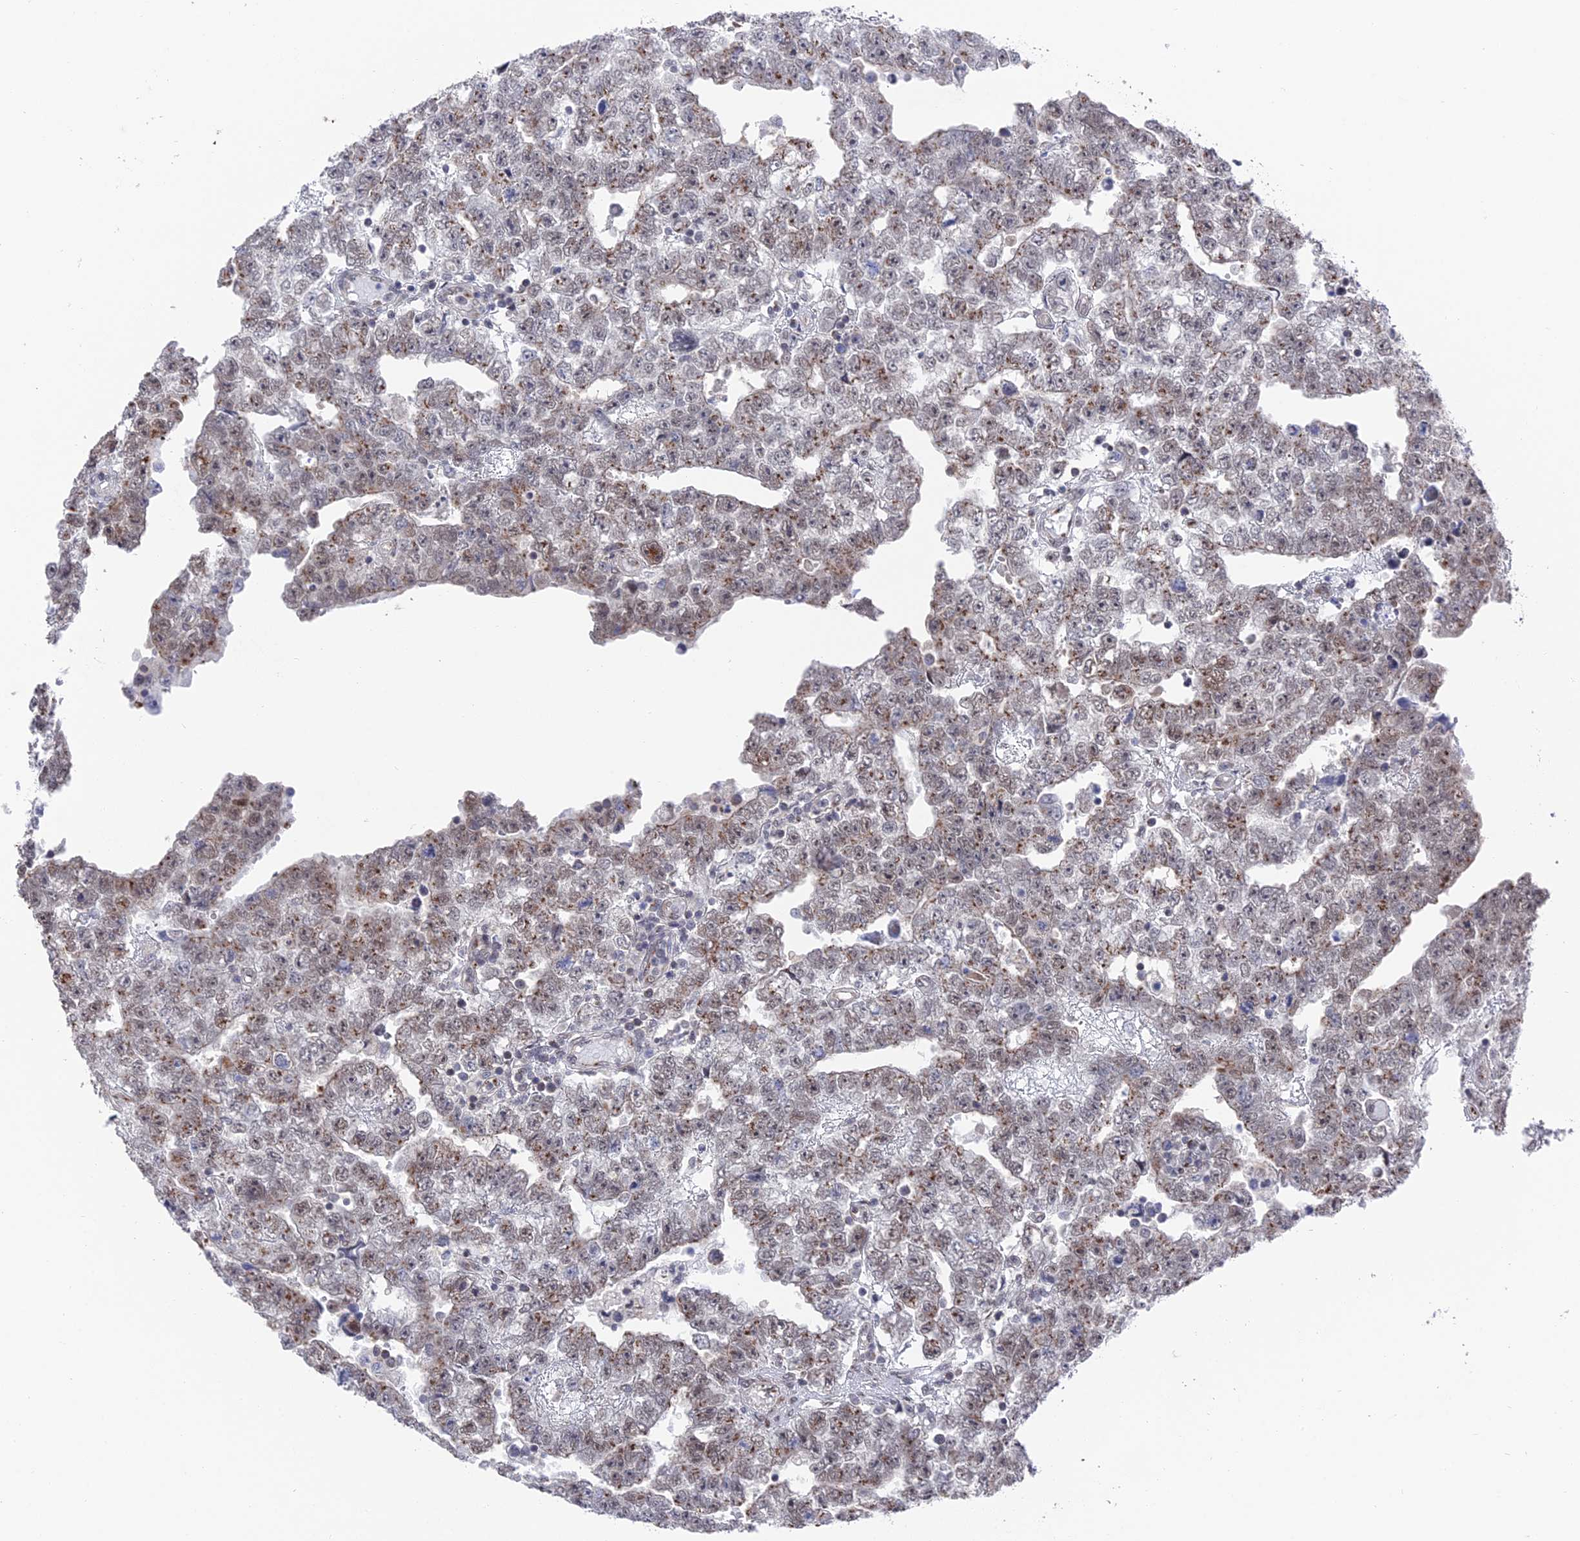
{"staining": {"intensity": "moderate", "quantity": "25%-75%", "location": "cytoplasmic/membranous"}, "tissue": "testis cancer", "cell_type": "Tumor cells", "image_type": "cancer", "snomed": [{"axis": "morphology", "description": "Carcinoma, Embryonal, NOS"}, {"axis": "topography", "description": "Testis"}], "caption": "High-magnification brightfield microscopy of embryonal carcinoma (testis) stained with DAB (3,3'-diaminobenzidine) (brown) and counterstained with hematoxylin (blue). tumor cells exhibit moderate cytoplasmic/membranous expression is seen in approximately25%-75% of cells.", "gene": "FHIP2A", "patient": {"sex": "male", "age": 25}}